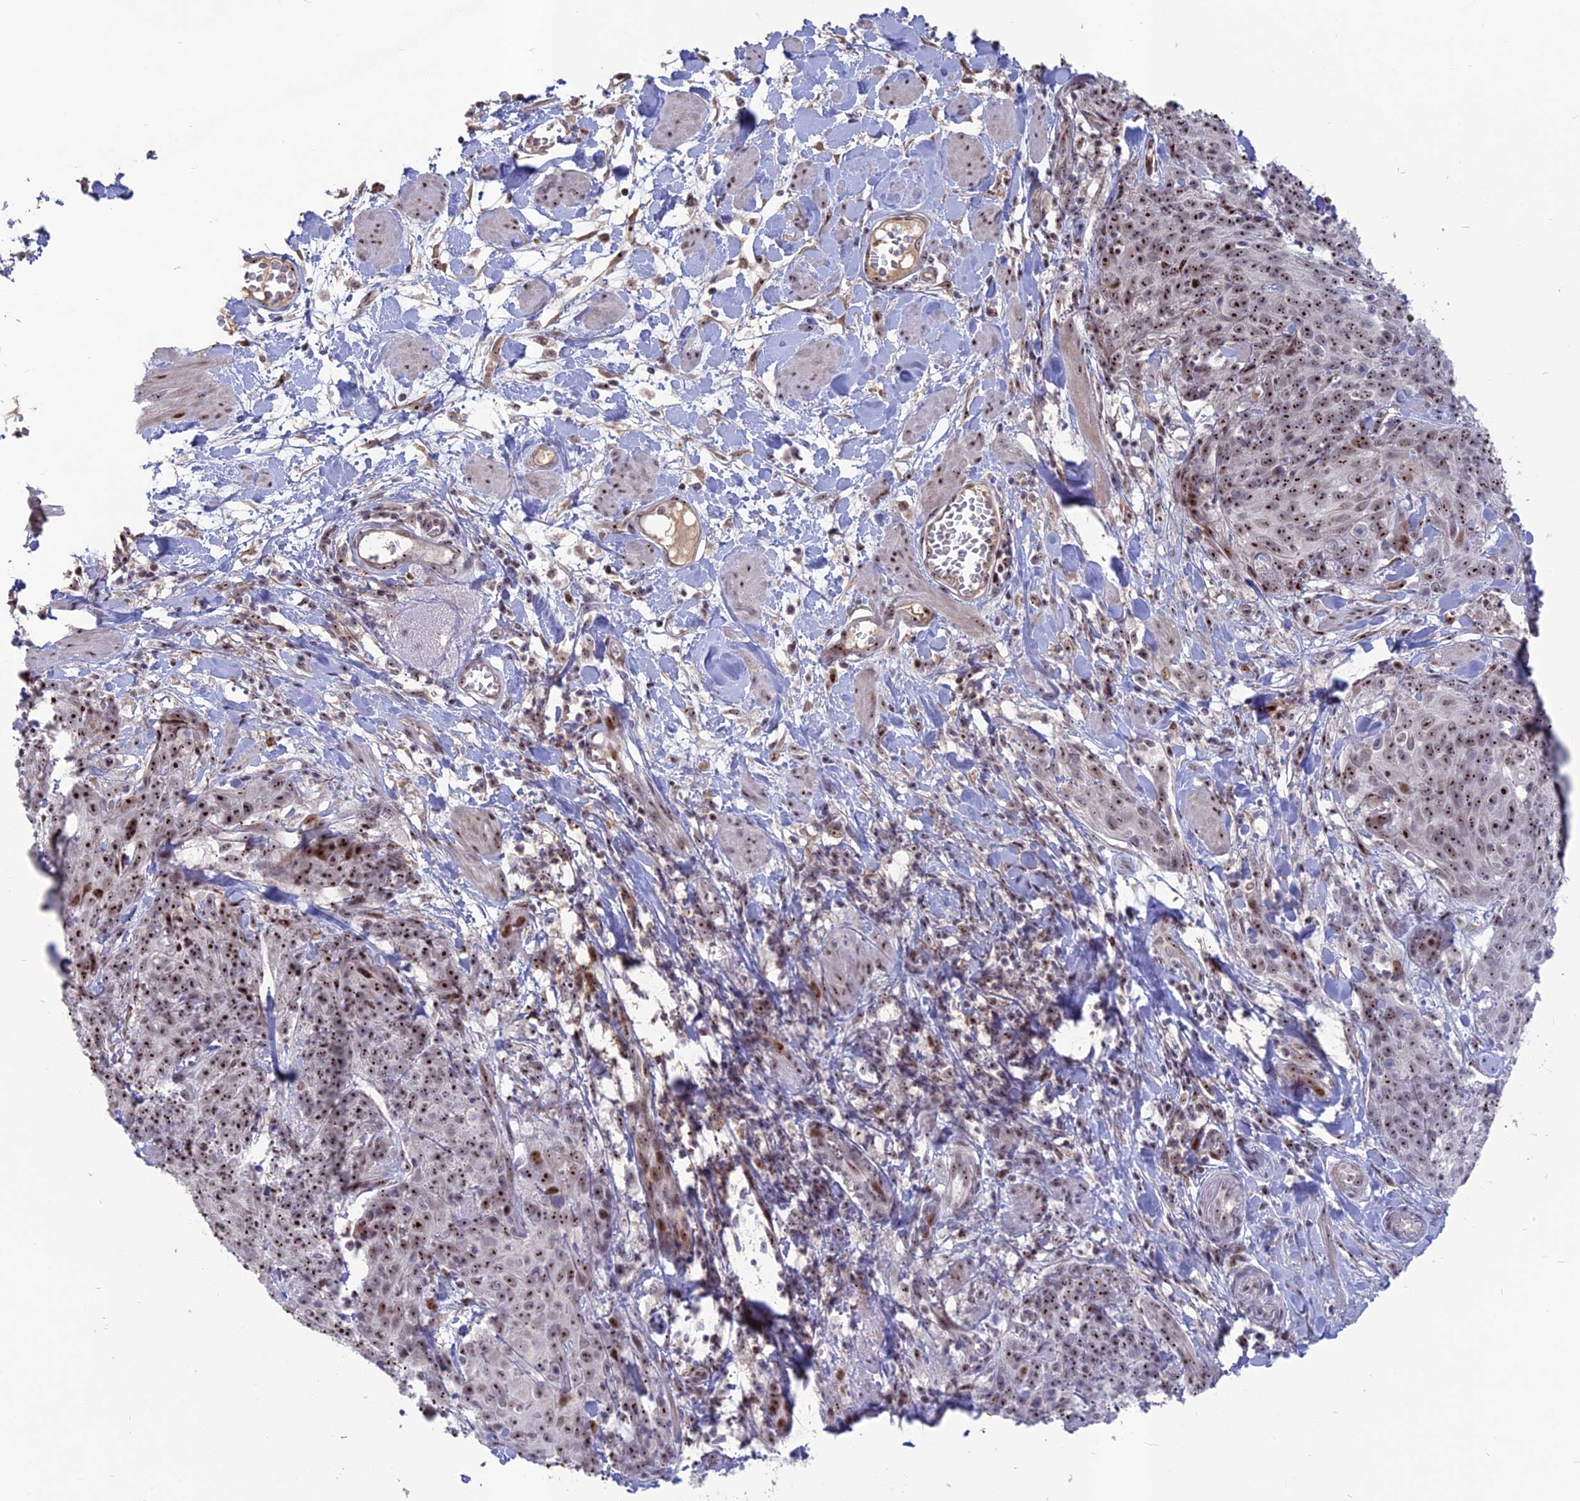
{"staining": {"intensity": "strong", "quantity": ">75%", "location": "nuclear"}, "tissue": "skin cancer", "cell_type": "Tumor cells", "image_type": "cancer", "snomed": [{"axis": "morphology", "description": "Squamous cell carcinoma, NOS"}, {"axis": "topography", "description": "Skin"}, {"axis": "topography", "description": "Vulva"}], "caption": "Immunohistochemical staining of human skin squamous cell carcinoma exhibits high levels of strong nuclear protein staining in approximately >75% of tumor cells.", "gene": "FAM131A", "patient": {"sex": "female", "age": 85}}